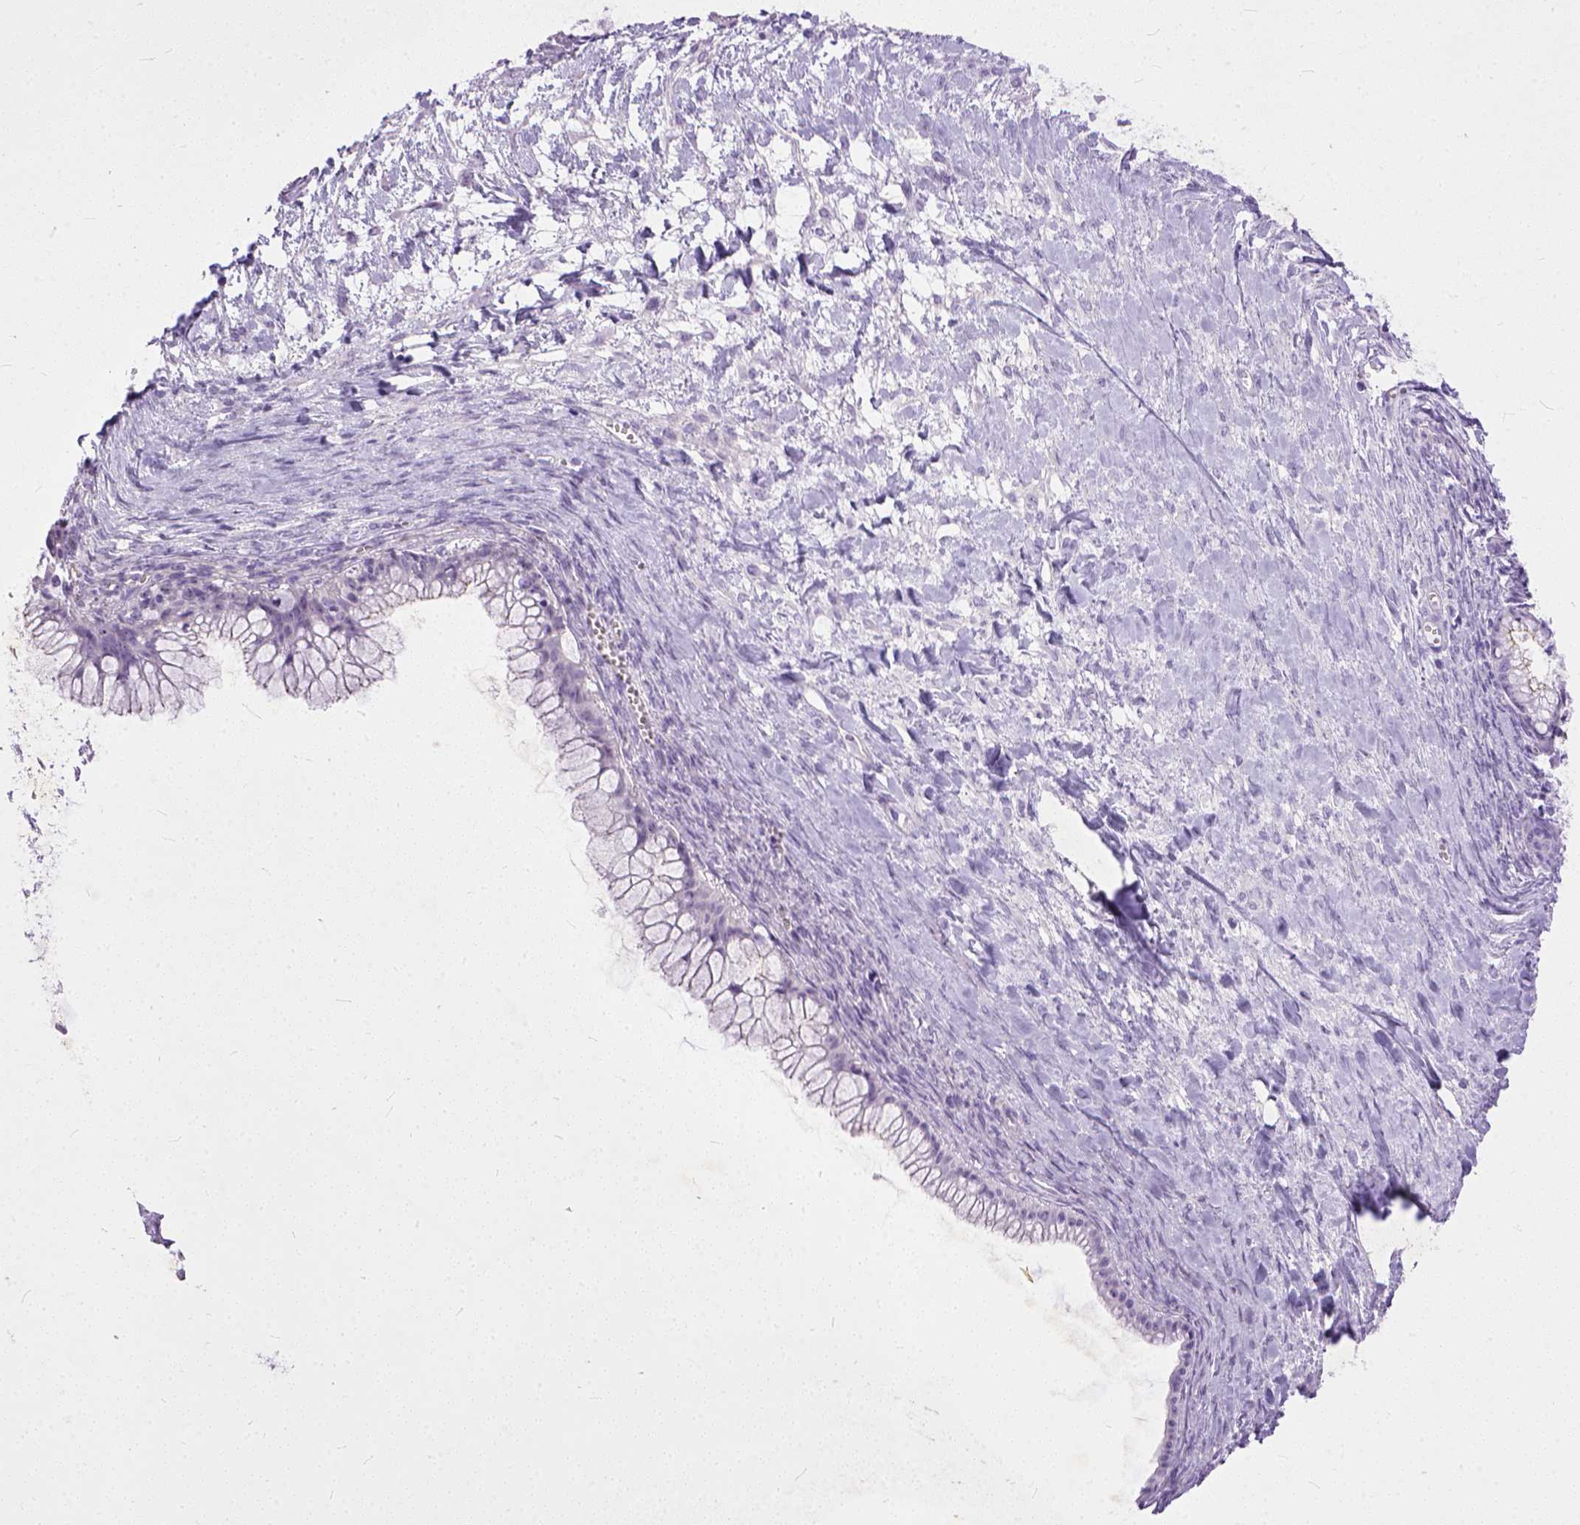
{"staining": {"intensity": "negative", "quantity": "none", "location": "none"}, "tissue": "ovarian cancer", "cell_type": "Tumor cells", "image_type": "cancer", "snomed": [{"axis": "morphology", "description": "Cystadenocarcinoma, mucinous, NOS"}, {"axis": "topography", "description": "Ovary"}], "caption": "Tumor cells are negative for protein expression in human ovarian mucinous cystadenocarcinoma.", "gene": "ADGRF1", "patient": {"sex": "female", "age": 41}}